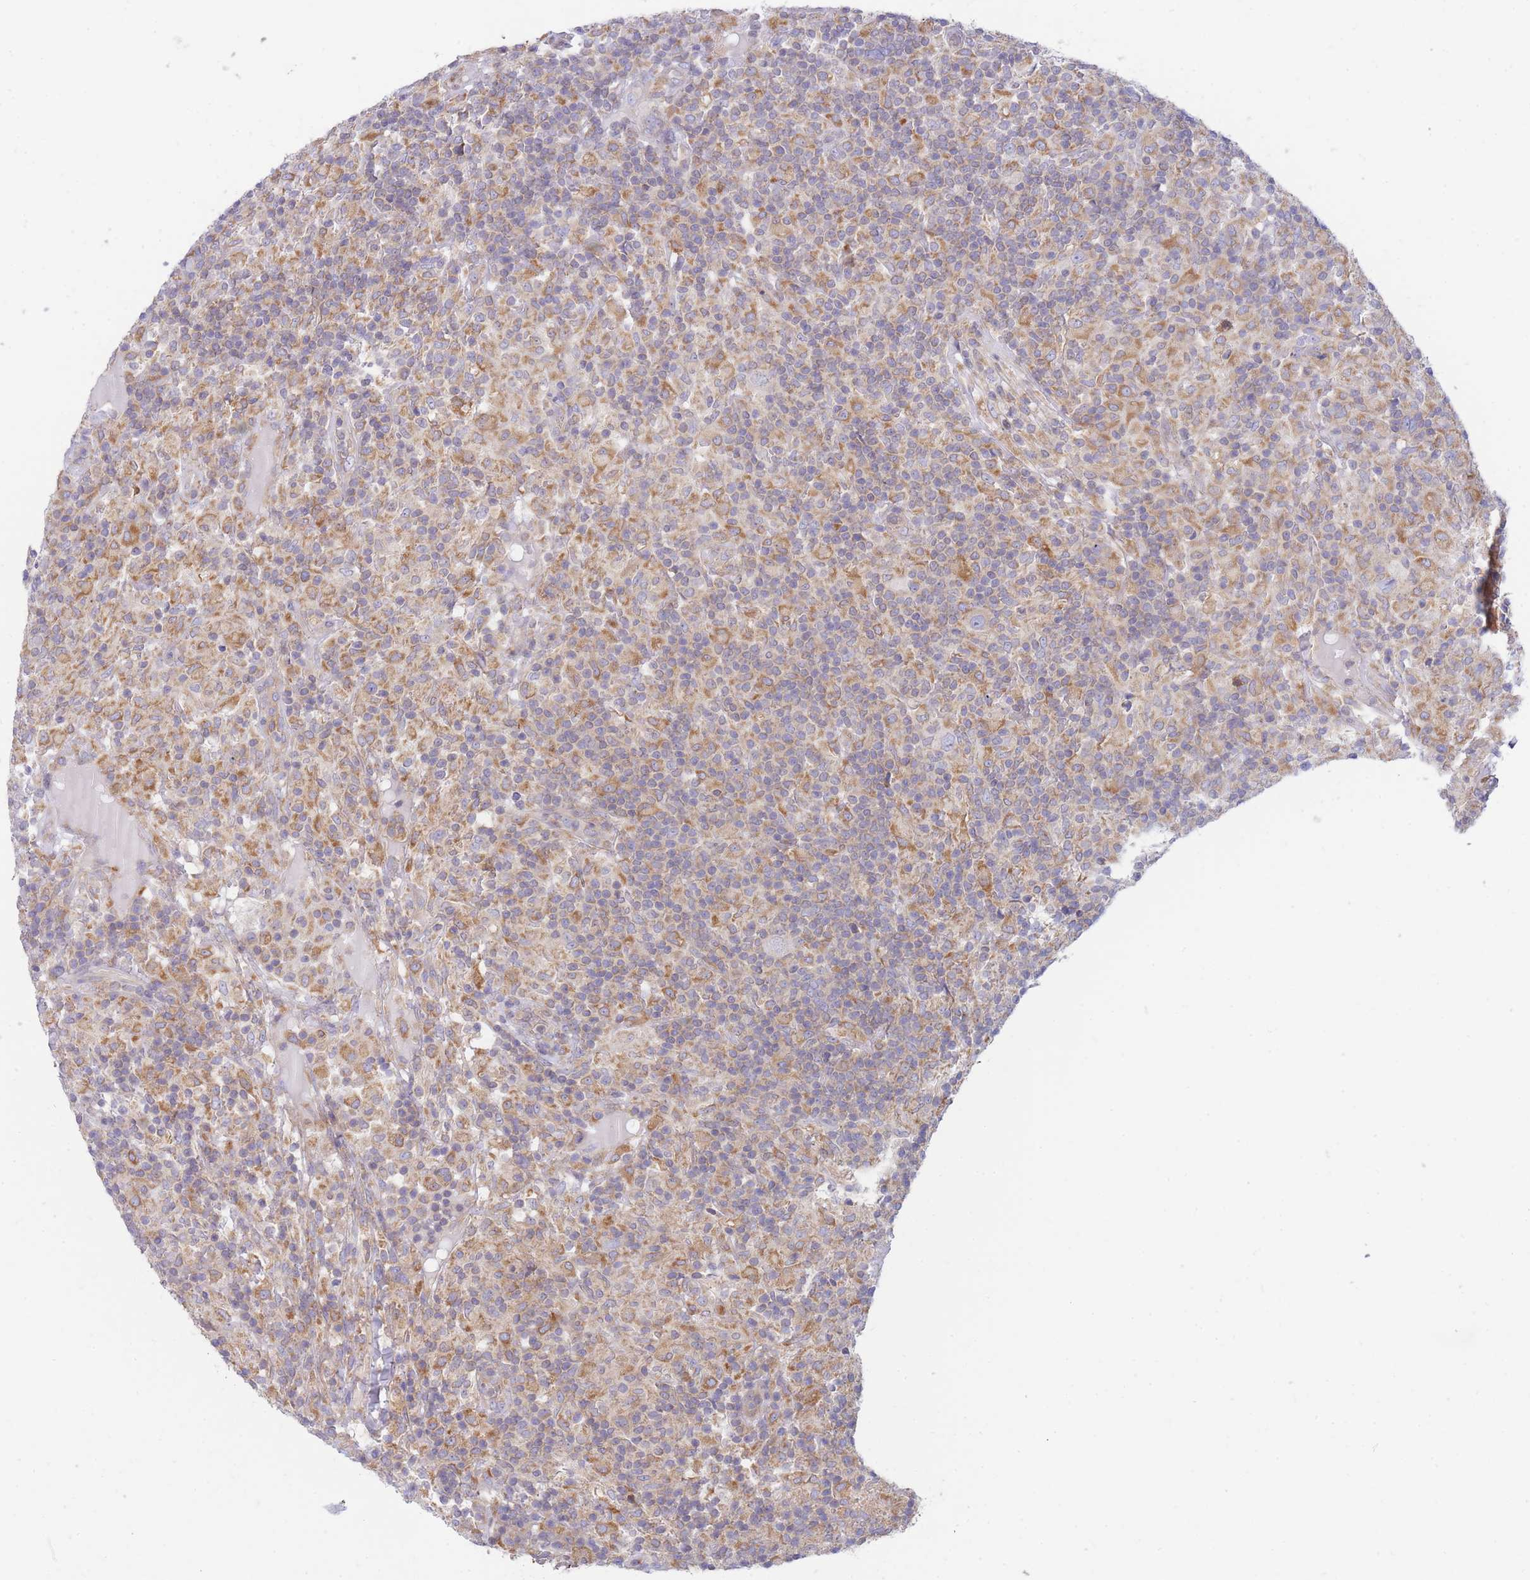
{"staining": {"intensity": "negative", "quantity": "none", "location": "none"}, "tissue": "lymphoma", "cell_type": "Tumor cells", "image_type": "cancer", "snomed": [{"axis": "morphology", "description": "Hodgkin's disease, NOS"}, {"axis": "topography", "description": "Lymph node"}], "caption": "An image of Hodgkin's disease stained for a protein exhibits no brown staining in tumor cells.", "gene": "SH2B2", "patient": {"sex": "male", "age": 70}}